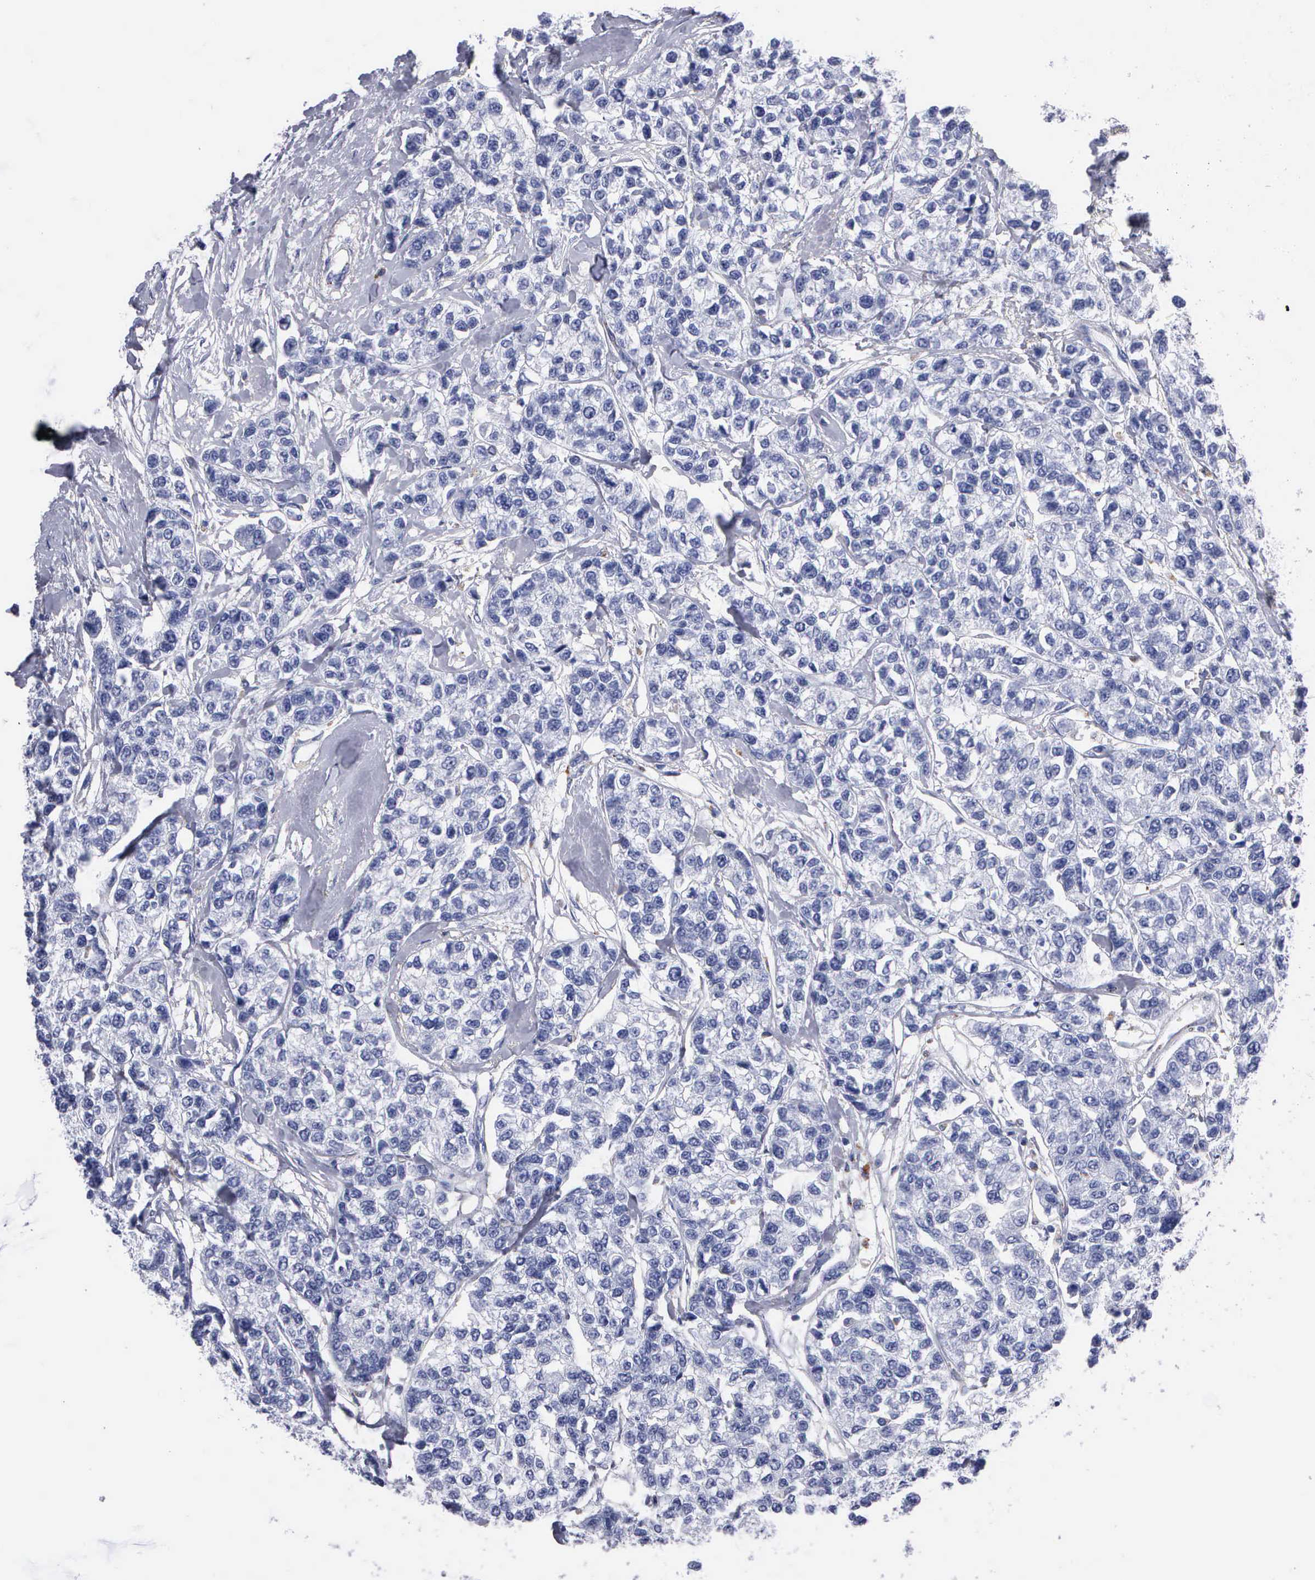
{"staining": {"intensity": "negative", "quantity": "none", "location": "none"}, "tissue": "breast cancer", "cell_type": "Tumor cells", "image_type": "cancer", "snomed": [{"axis": "morphology", "description": "Duct carcinoma"}, {"axis": "topography", "description": "Breast"}], "caption": "High magnification brightfield microscopy of breast invasive ductal carcinoma stained with DAB (3,3'-diaminobenzidine) (brown) and counterstained with hematoxylin (blue): tumor cells show no significant expression.", "gene": "CTSL", "patient": {"sex": "female", "age": 51}}